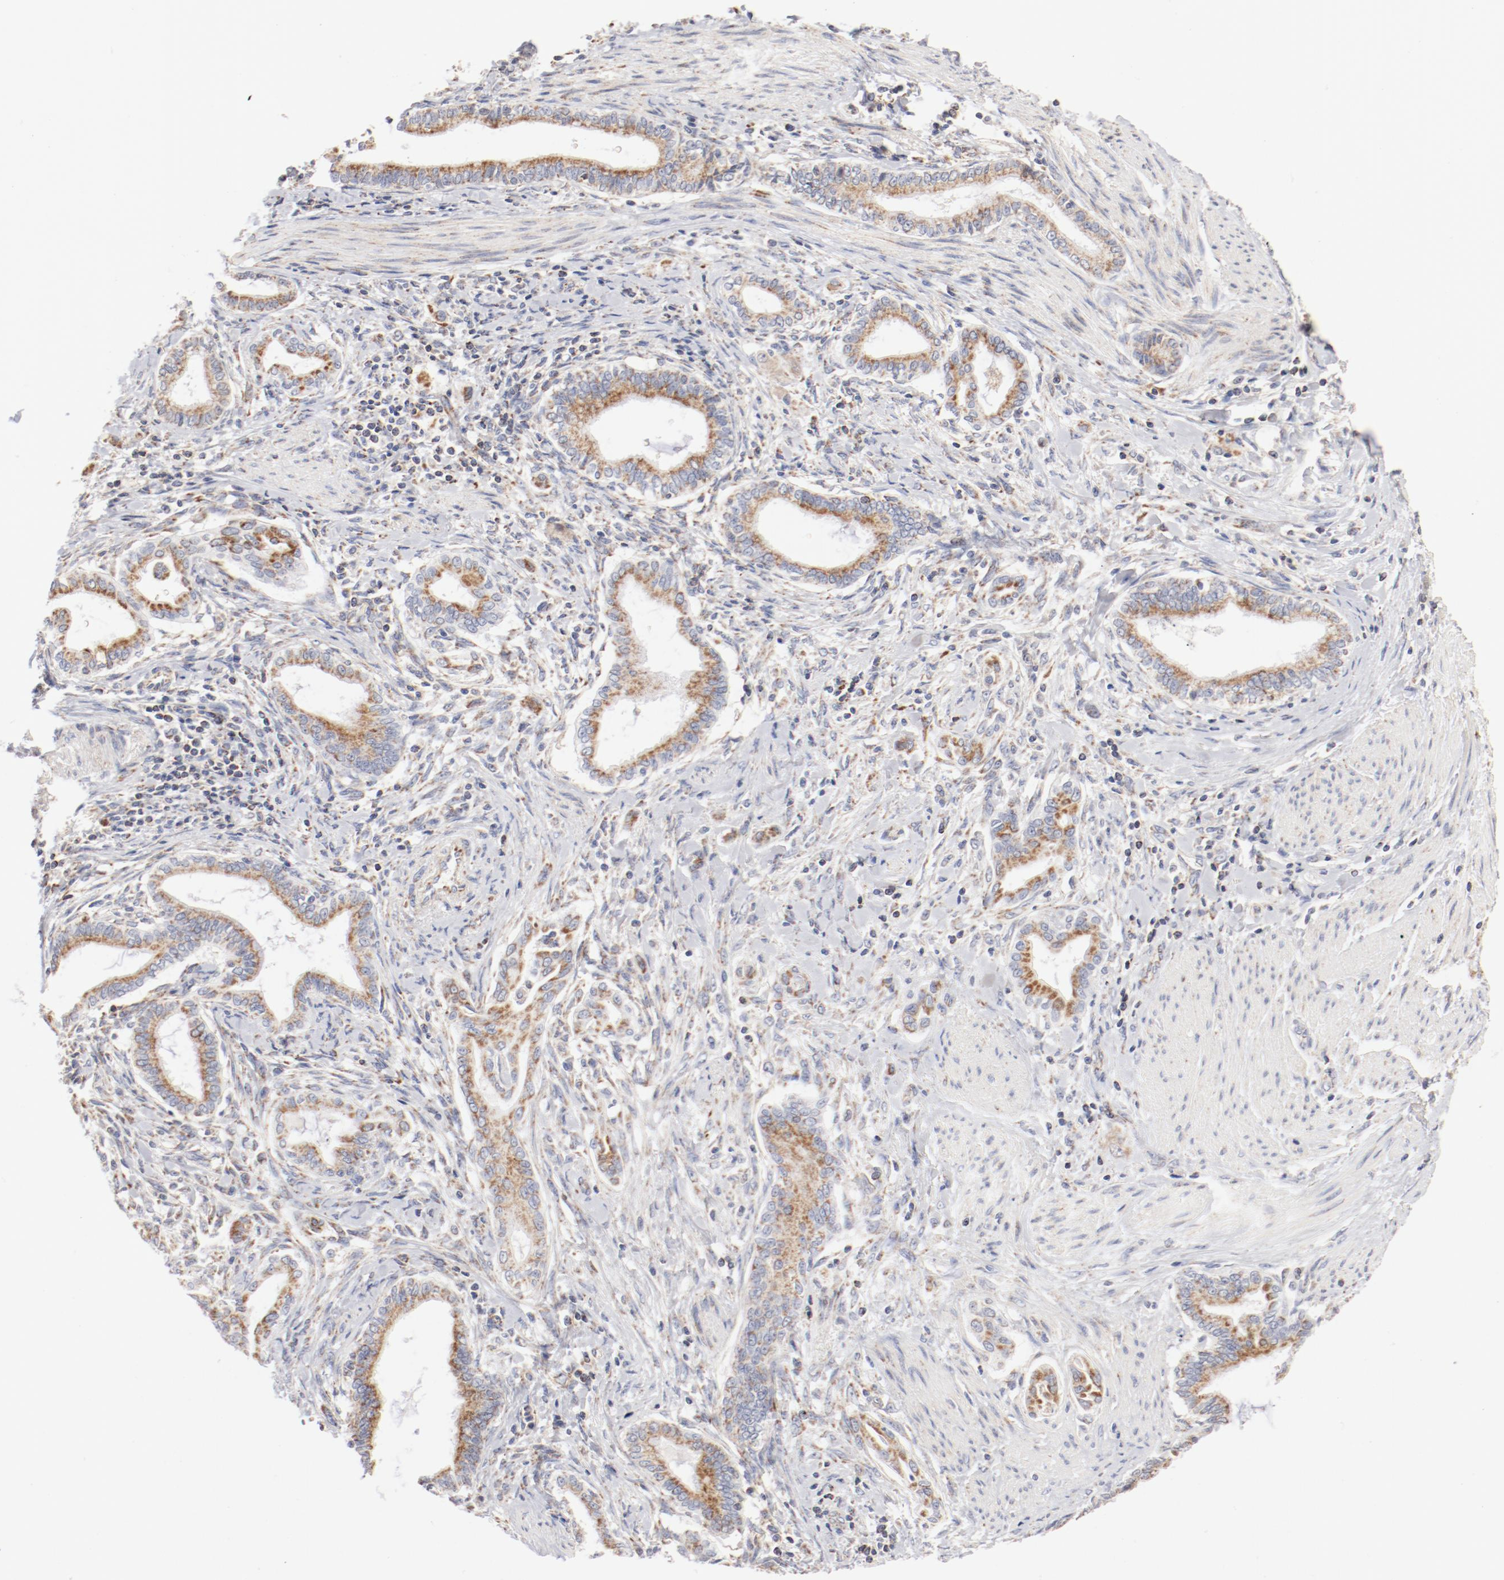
{"staining": {"intensity": "moderate", "quantity": ">75%", "location": "cytoplasmic/membranous"}, "tissue": "pancreatic cancer", "cell_type": "Tumor cells", "image_type": "cancer", "snomed": [{"axis": "morphology", "description": "Adenocarcinoma, NOS"}, {"axis": "topography", "description": "Pancreas"}], "caption": "Moderate cytoplasmic/membranous expression for a protein is present in approximately >75% of tumor cells of adenocarcinoma (pancreatic) using immunohistochemistry.", "gene": "MRPL58", "patient": {"sex": "female", "age": 64}}